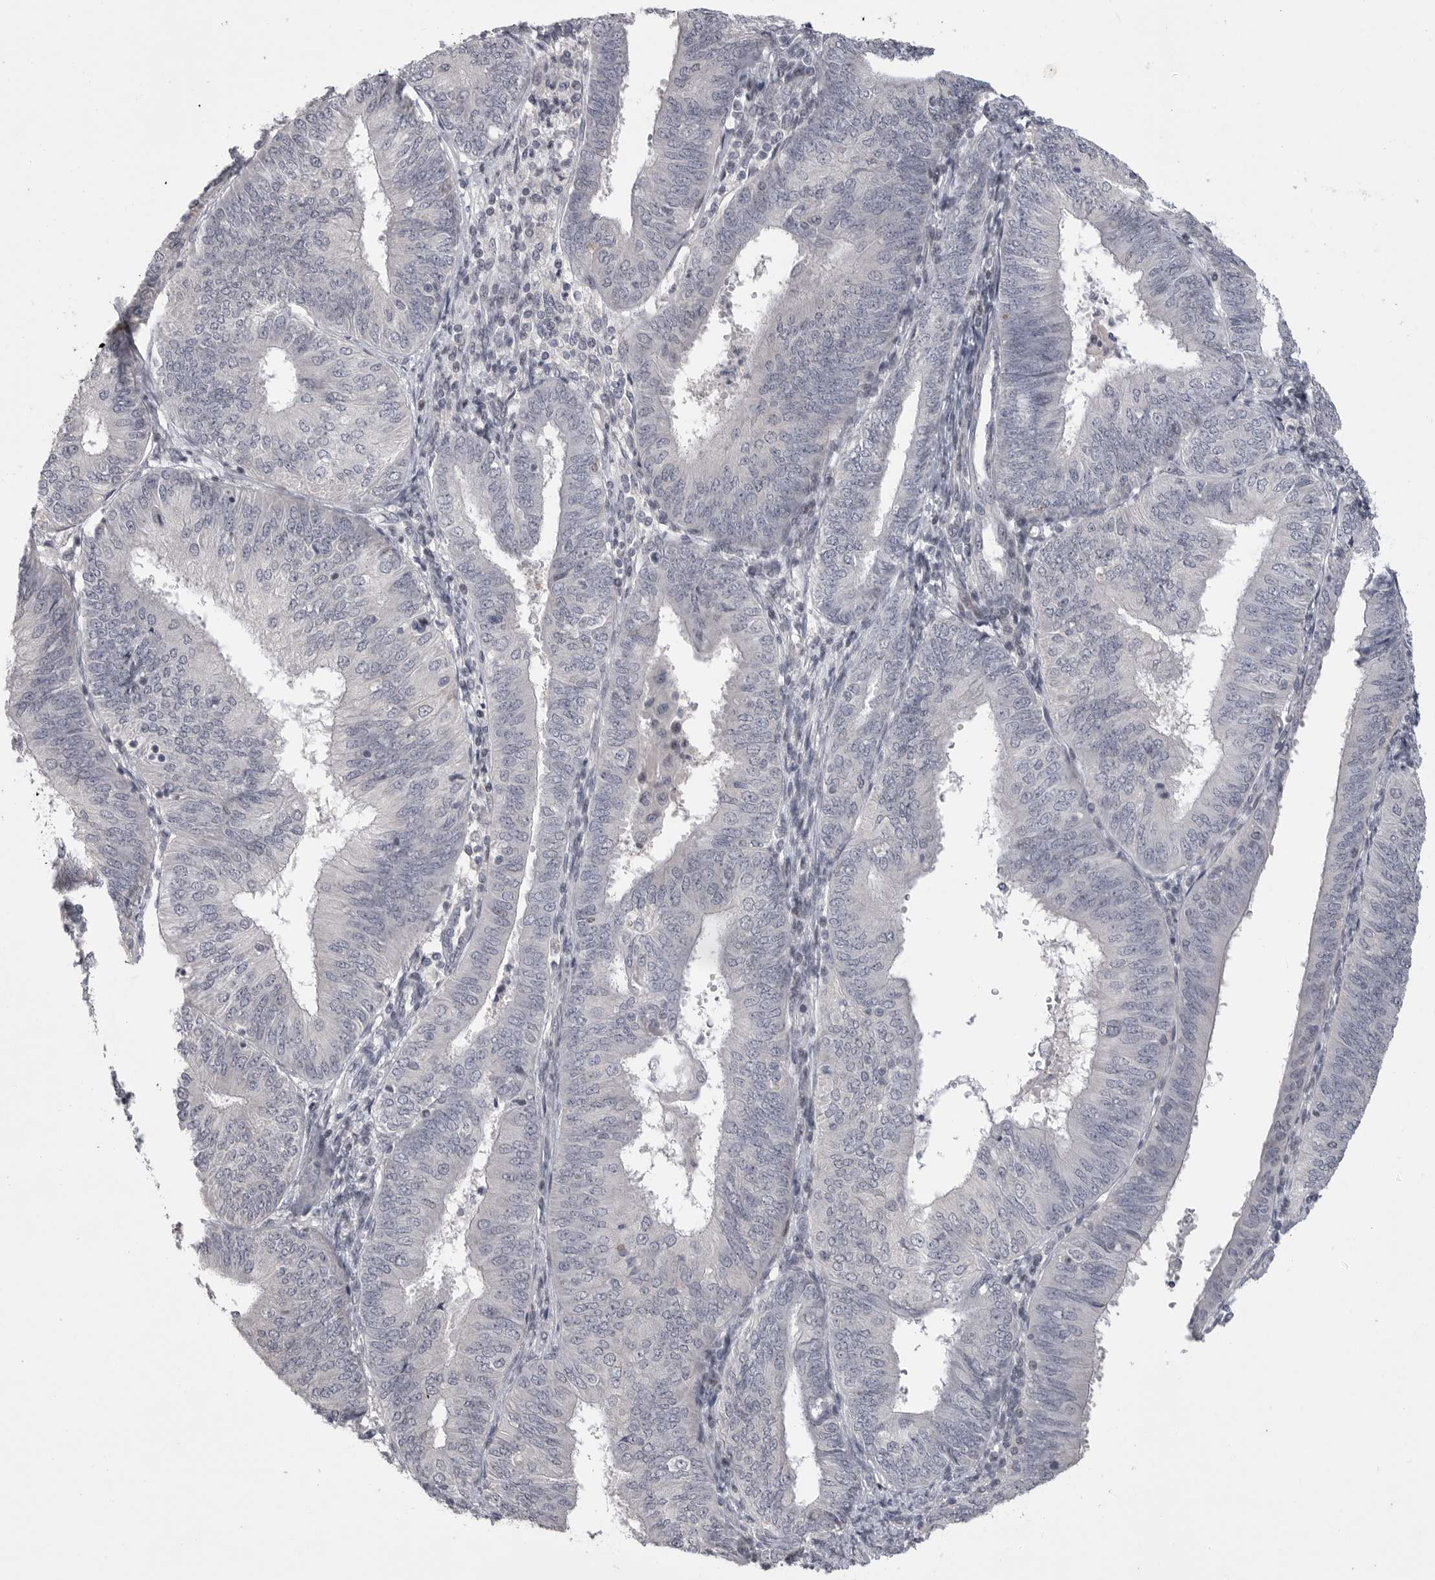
{"staining": {"intensity": "negative", "quantity": "none", "location": "none"}, "tissue": "endometrial cancer", "cell_type": "Tumor cells", "image_type": "cancer", "snomed": [{"axis": "morphology", "description": "Adenocarcinoma, NOS"}, {"axis": "topography", "description": "Endometrium"}], "caption": "DAB immunohistochemical staining of endometrial cancer (adenocarcinoma) exhibits no significant positivity in tumor cells.", "gene": "FBXO43", "patient": {"sex": "female", "age": 58}}